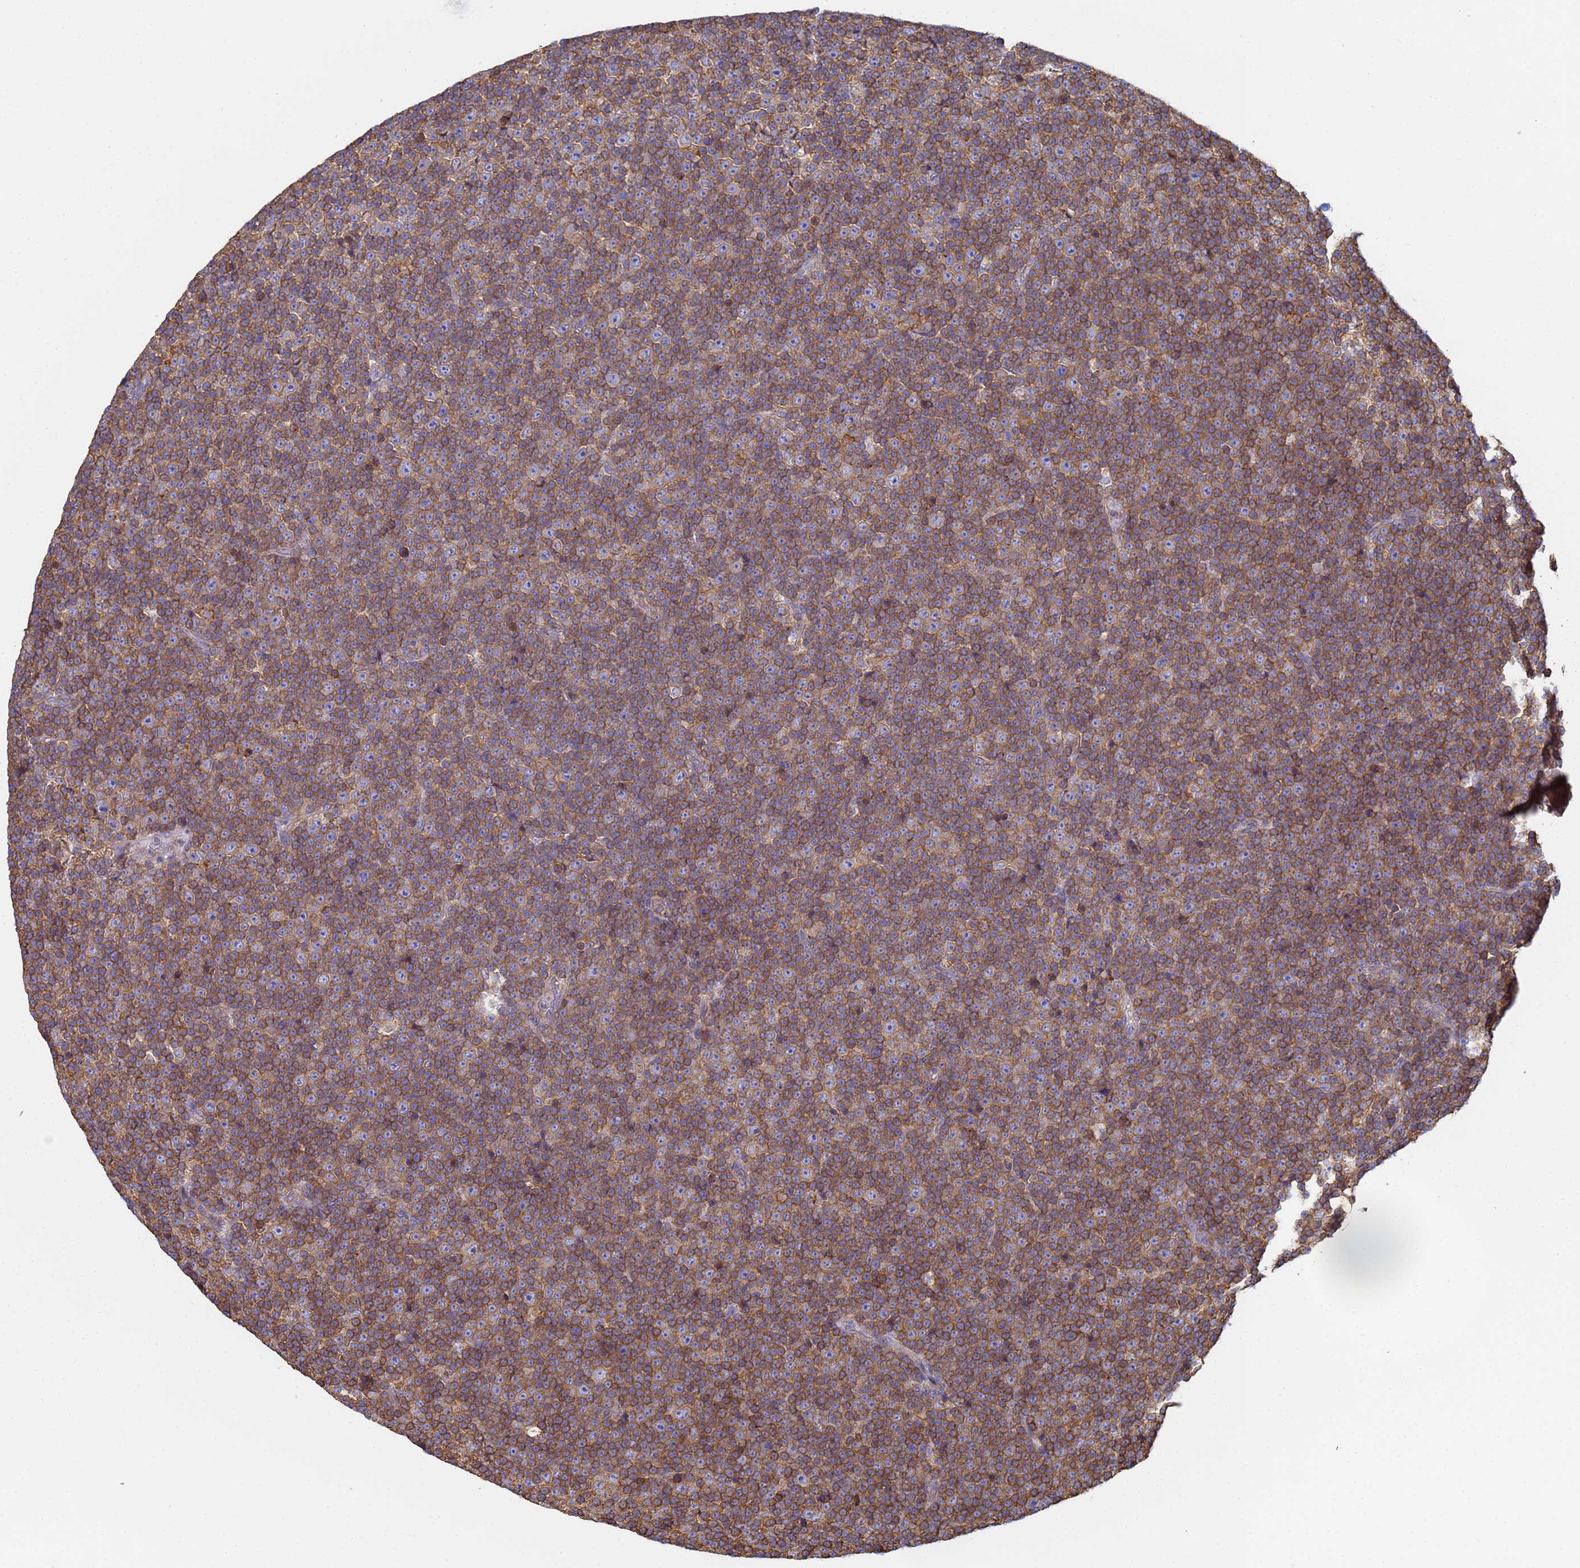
{"staining": {"intensity": "moderate", "quantity": ">75%", "location": "cytoplasmic/membranous"}, "tissue": "lymphoma", "cell_type": "Tumor cells", "image_type": "cancer", "snomed": [{"axis": "morphology", "description": "Malignant lymphoma, non-Hodgkin's type, Low grade"}, {"axis": "topography", "description": "Lymph node"}], "caption": "Moderate cytoplasmic/membranous expression for a protein is appreciated in about >75% of tumor cells of malignant lymphoma, non-Hodgkin's type (low-grade) using IHC.", "gene": "ZNG1B", "patient": {"sex": "female", "age": 67}}